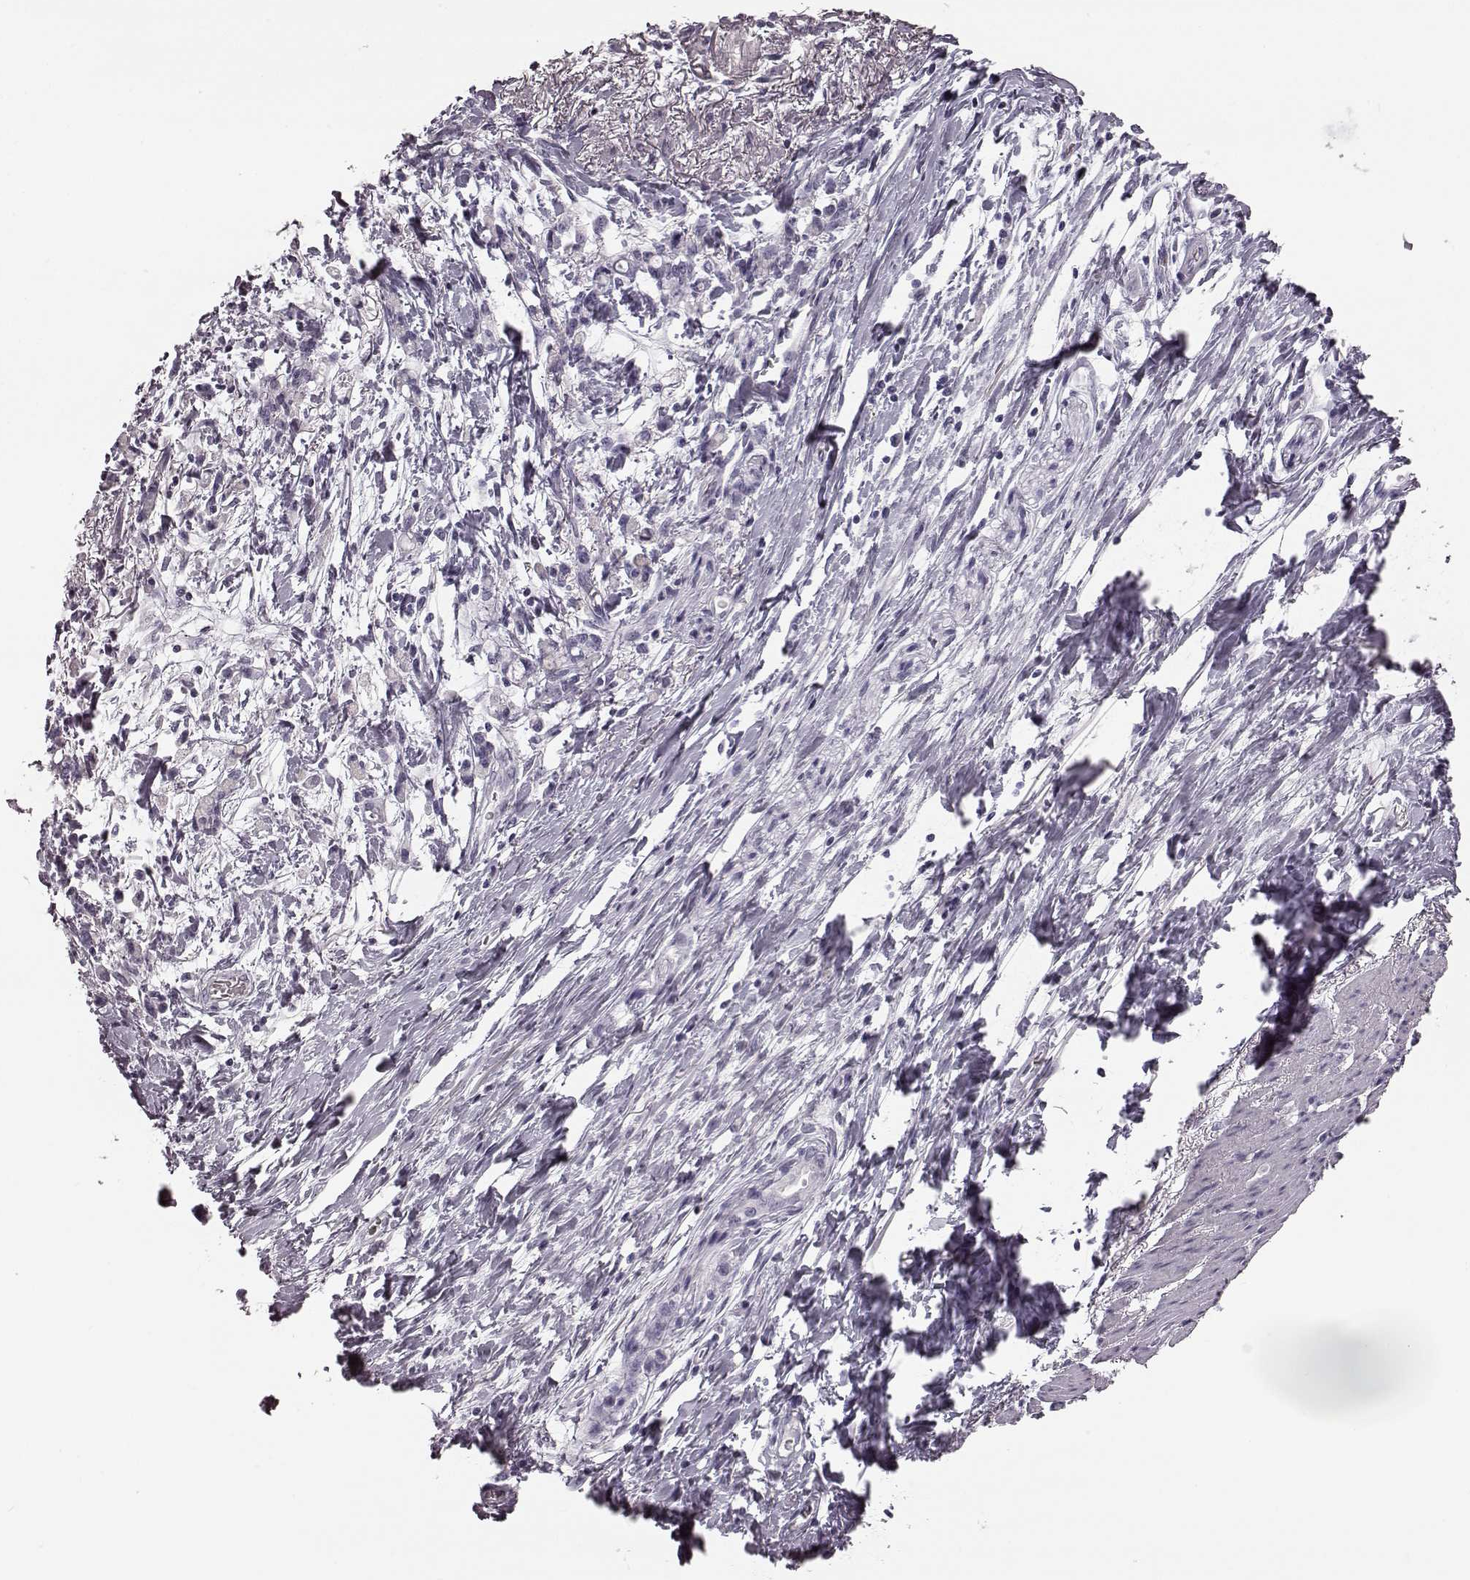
{"staining": {"intensity": "negative", "quantity": "none", "location": "none"}, "tissue": "stomach cancer", "cell_type": "Tumor cells", "image_type": "cancer", "snomed": [{"axis": "morphology", "description": "Adenocarcinoma, NOS"}, {"axis": "topography", "description": "Stomach"}], "caption": "An image of human stomach cancer is negative for staining in tumor cells.", "gene": "ZNF433", "patient": {"sex": "female", "age": 84}}